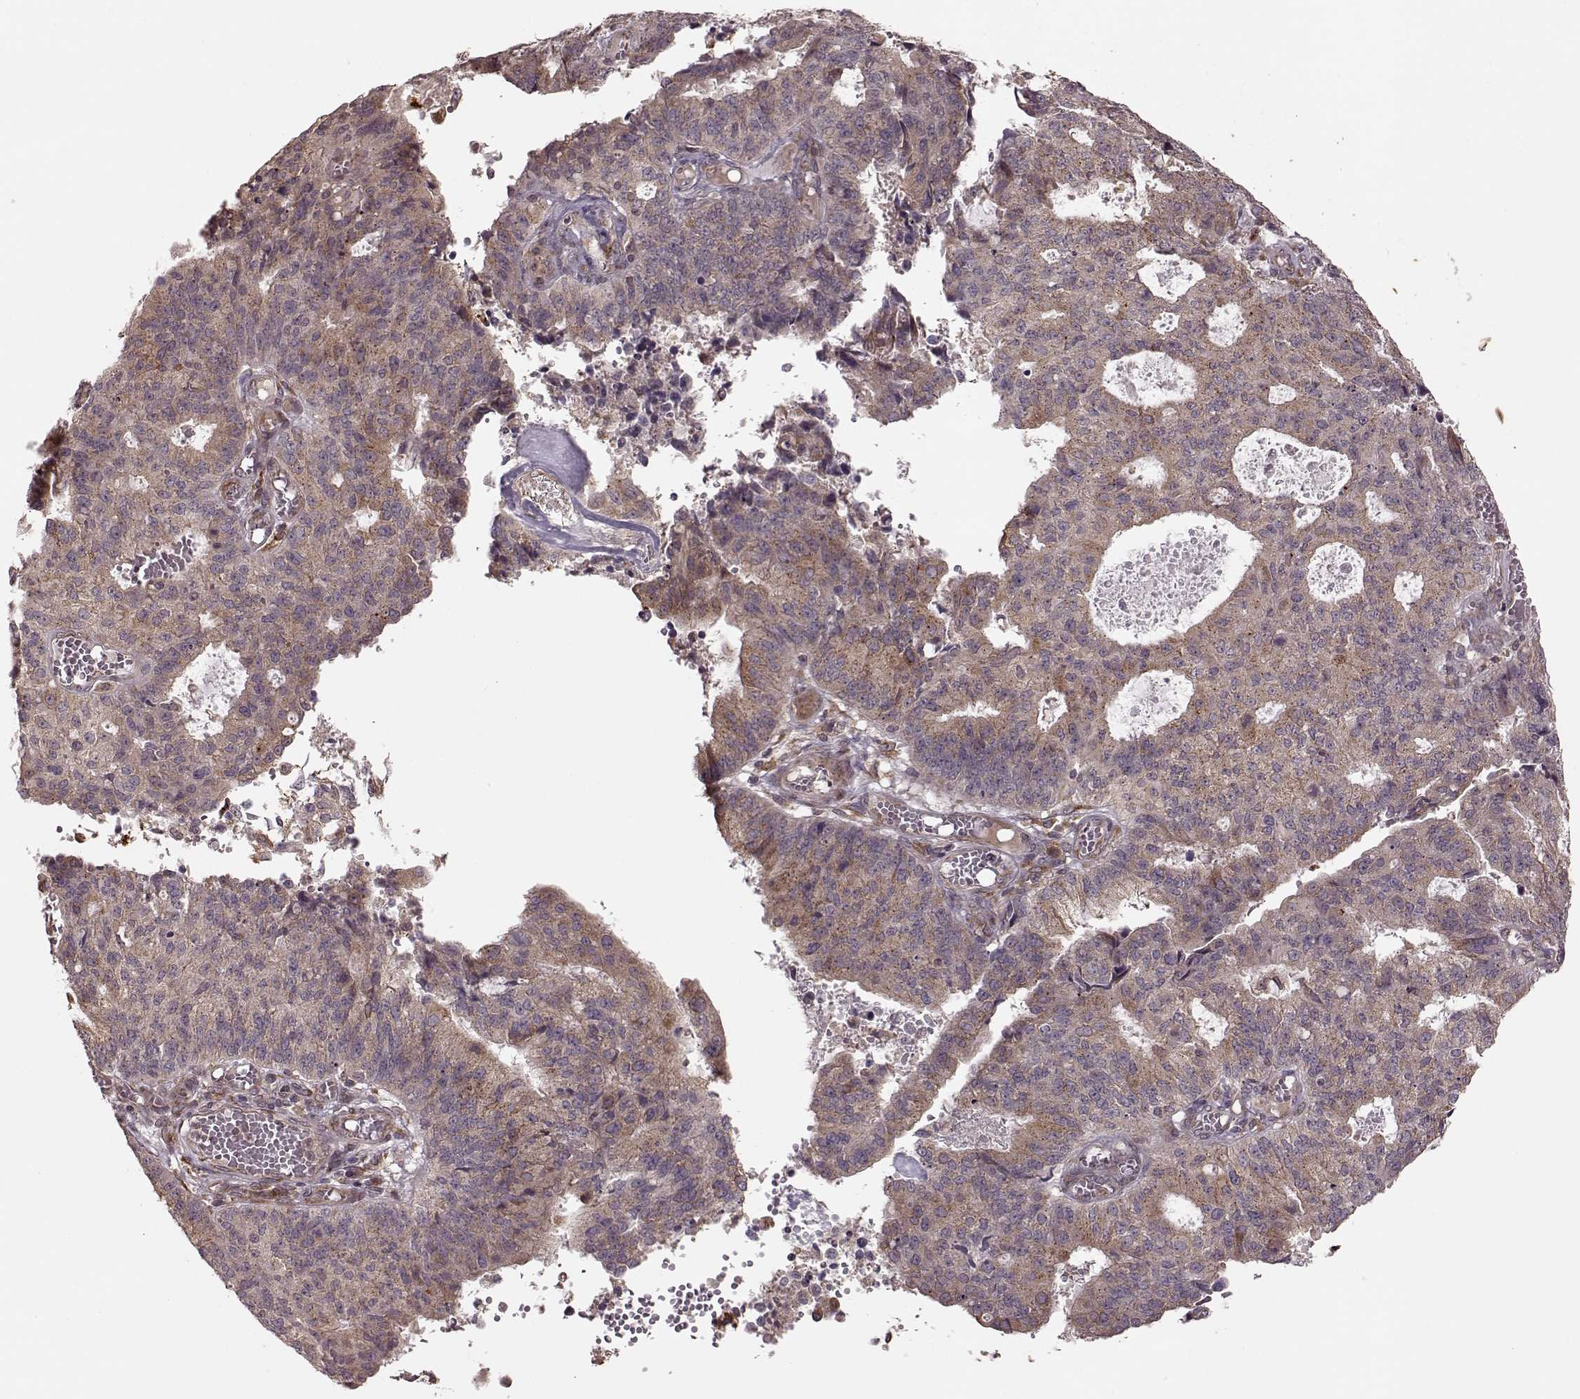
{"staining": {"intensity": "weak", "quantity": ">75%", "location": "cytoplasmic/membranous"}, "tissue": "endometrial cancer", "cell_type": "Tumor cells", "image_type": "cancer", "snomed": [{"axis": "morphology", "description": "Adenocarcinoma, NOS"}, {"axis": "topography", "description": "Endometrium"}], "caption": "Immunohistochemistry image of human endometrial adenocarcinoma stained for a protein (brown), which displays low levels of weak cytoplasmic/membranous positivity in approximately >75% of tumor cells.", "gene": "YIPF5", "patient": {"sex": "female", "age": 82}}